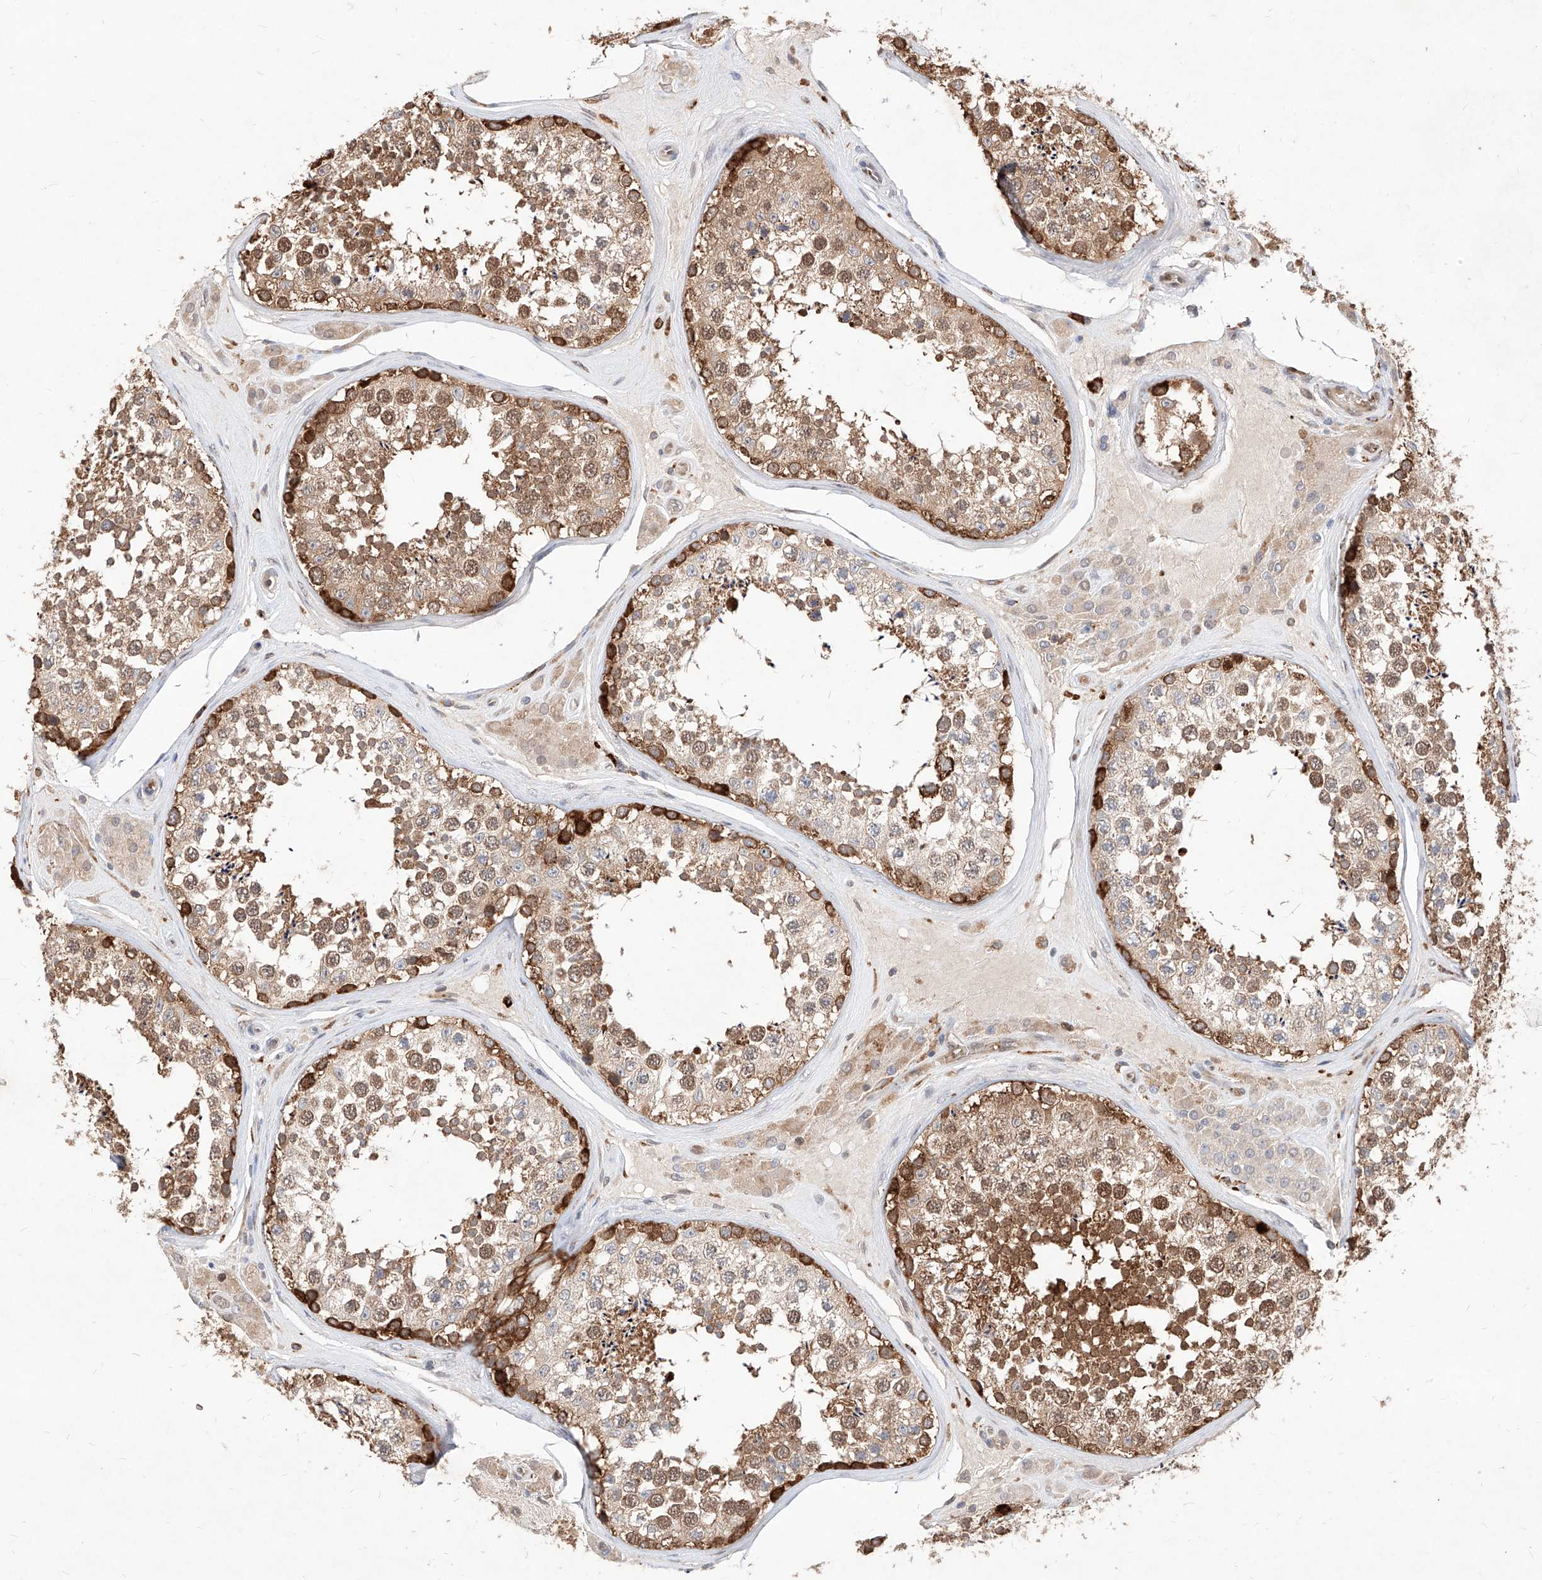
{"staining": {"intensity": "strong", "quantity": "25%-75%", "location": "cytoplasmic/membranous,nuclear"}, "tissue": "testis", "cell_type": "Cells in seminiferous ducts", "image_type": "normal", "snomed": [{"axis": "morphology", "description": "Normal tissue, NOS"}, {"axis": "topography", "description": "Testis"}], "caption": "A high amount of strong cytoplasmic/membranous,nuclear positivity is appreciated in about 25%-75% of cells in seminiferous ducts in unremarkable testis.", "gene": "TSNAX", "patient": {"sex": "male", "age": 46}}